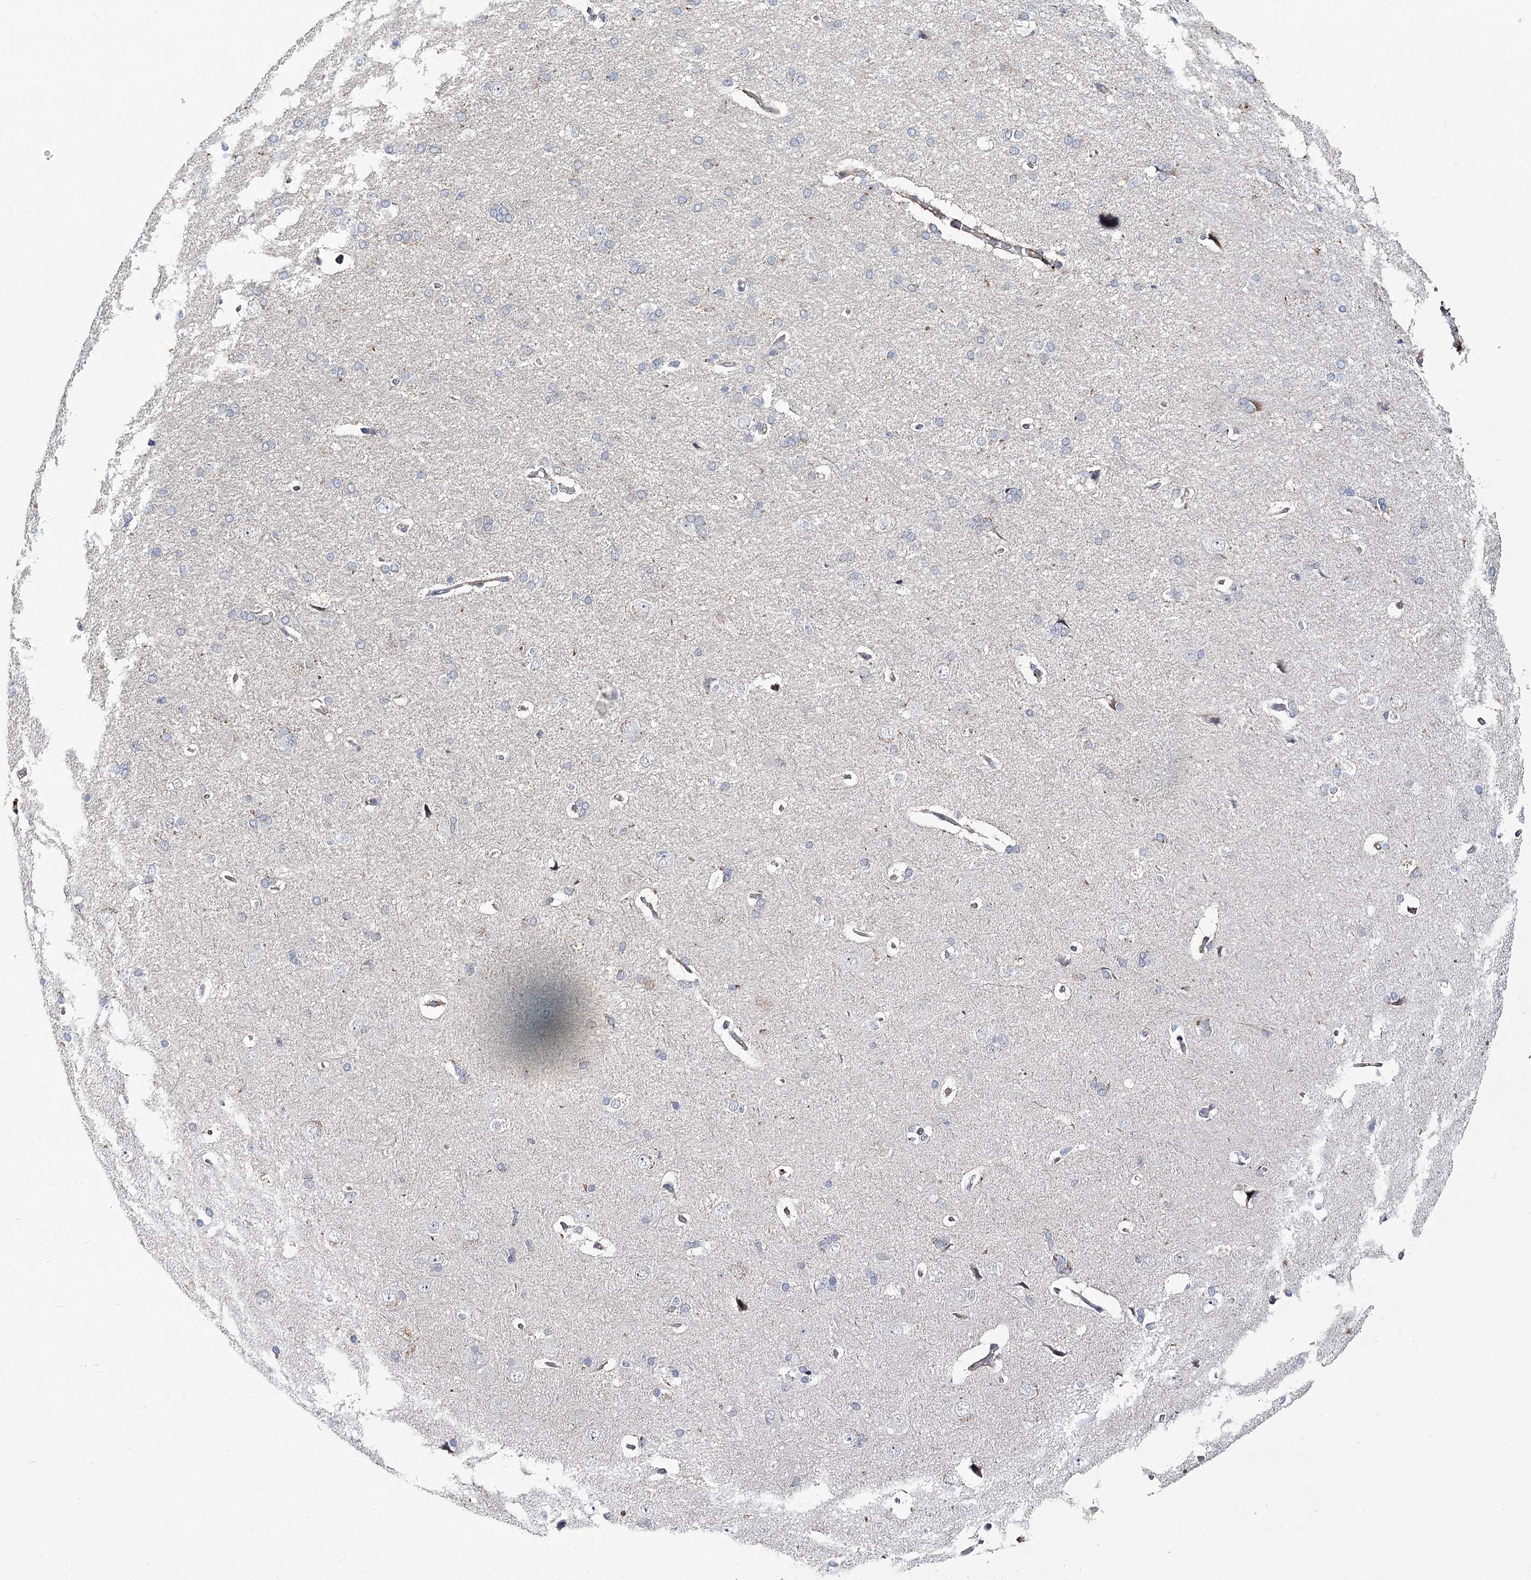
{"staining": {"intensity": "negative", "quantity": "none", "location": "none"}, "tissue": "cerebral cortex", "cell_type": "Endothelial cells", "image_type": "normal", "snomed": [{"axis": "morphology", "description": "Normal tissue, NOS"}, {"axis": "topography", "description": "Cerebral cortex"}], "caption": "Immunohistochemistry (IHC) of unremarkable cerebral cortex reveals no staining in endothelial cells. (DAB (3,3'-diaminobenzidine) immunohistochemistry (IHC) visualized using brightfield microscopy, high magnification).", "gene": "ECHDC3", "patient": {"sex": "male", "age": 62}}